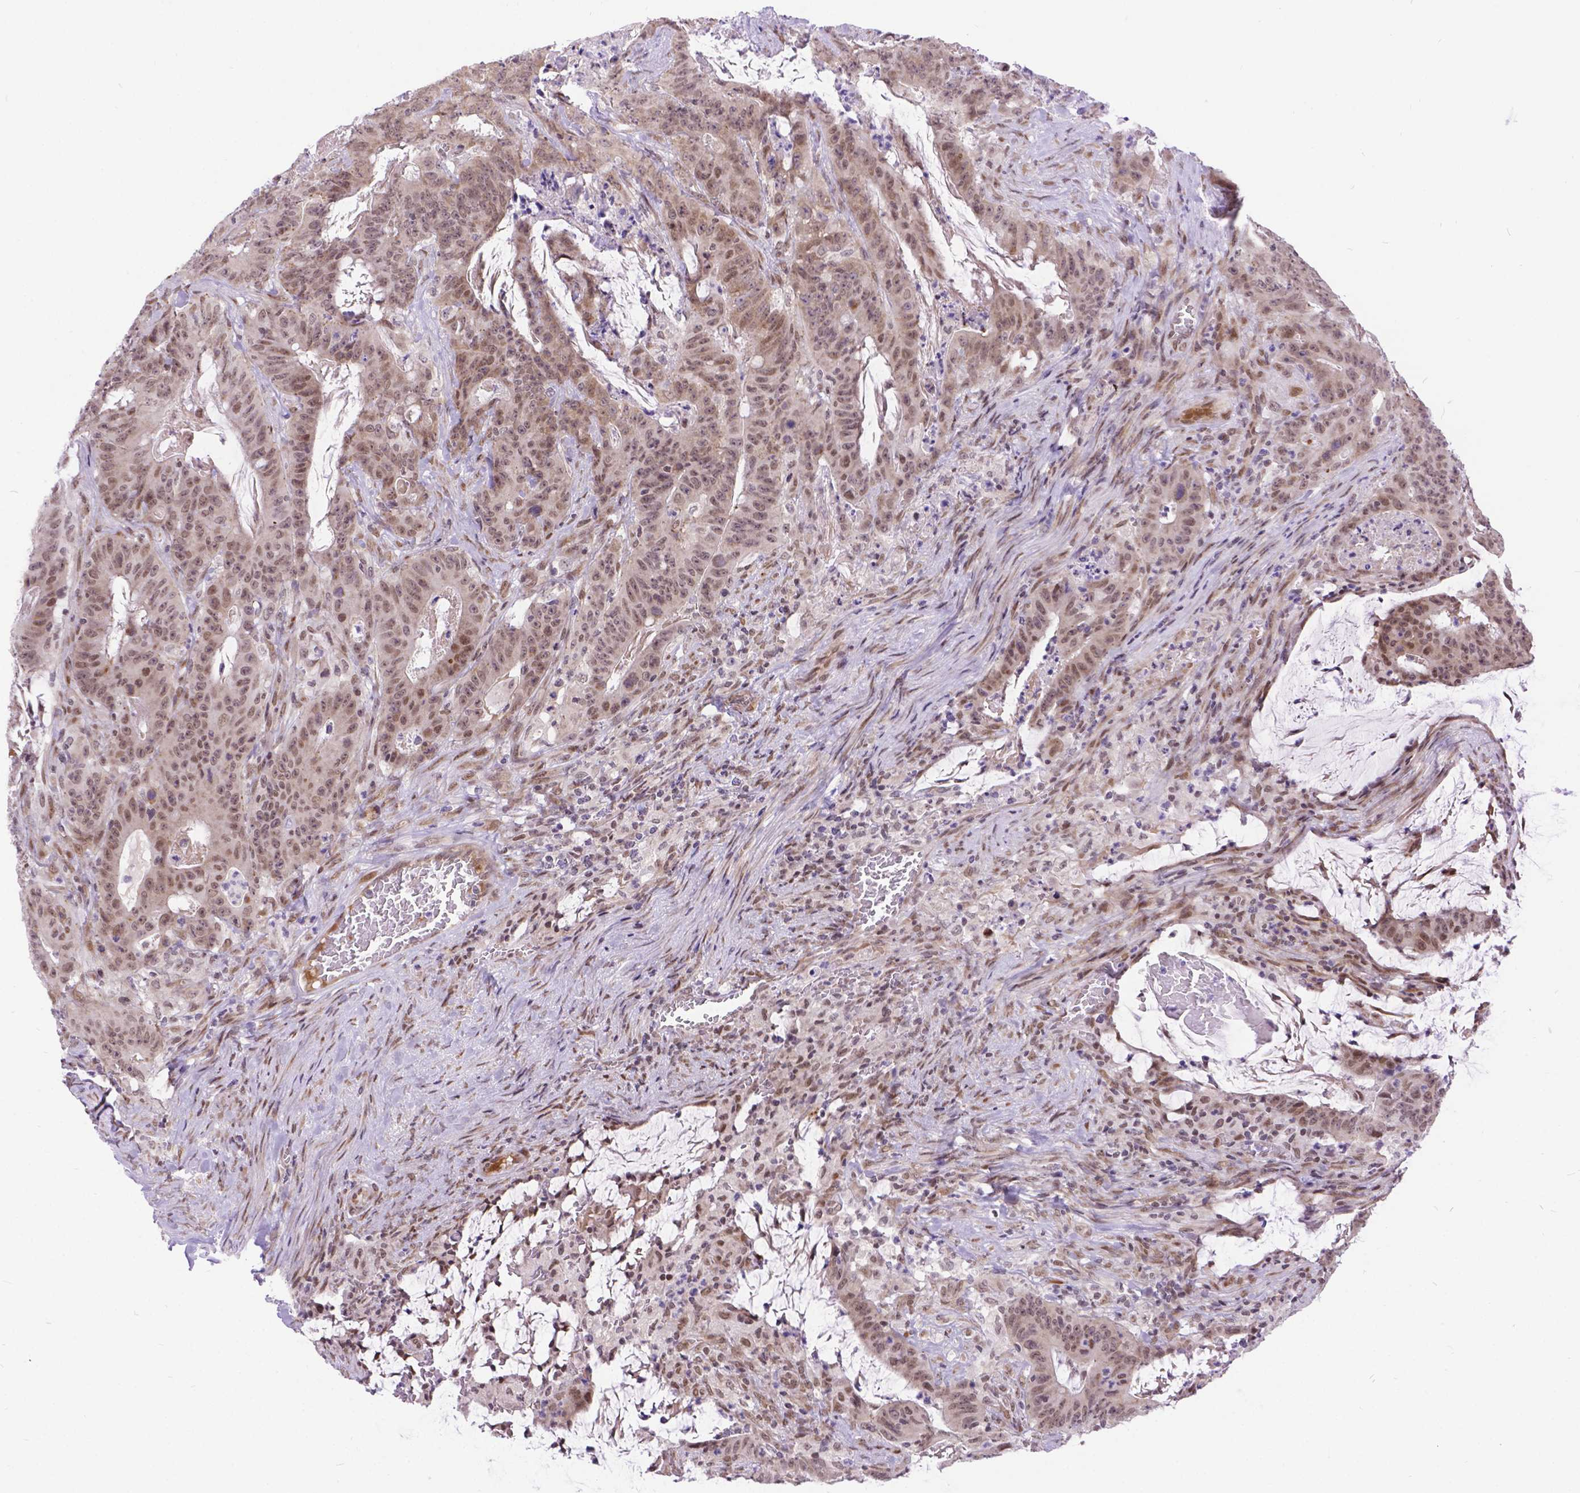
{"staining": {"intensity": "weak", "quantity": ">75%", "location": "cytoplasmic/membranous,nuclear"}, "tissue": "colorectal cancer", "cell_type": "Tumor cells", "image_type": "cancer", "snomed": [{"axis": "morphology", "description": "Adenocarcinoma, NOS"}, {"axis": "topography", "description": "Colon"}], "caption": "The photomicrograph displays a brown stain indicating the presence of a protein in the cytoplasmic/membranous and nuclear of tumor cells in adenocarcinoma (colorectal).", "gene": "FAM124B", "patient": {"sex": "male", "age": 33}}